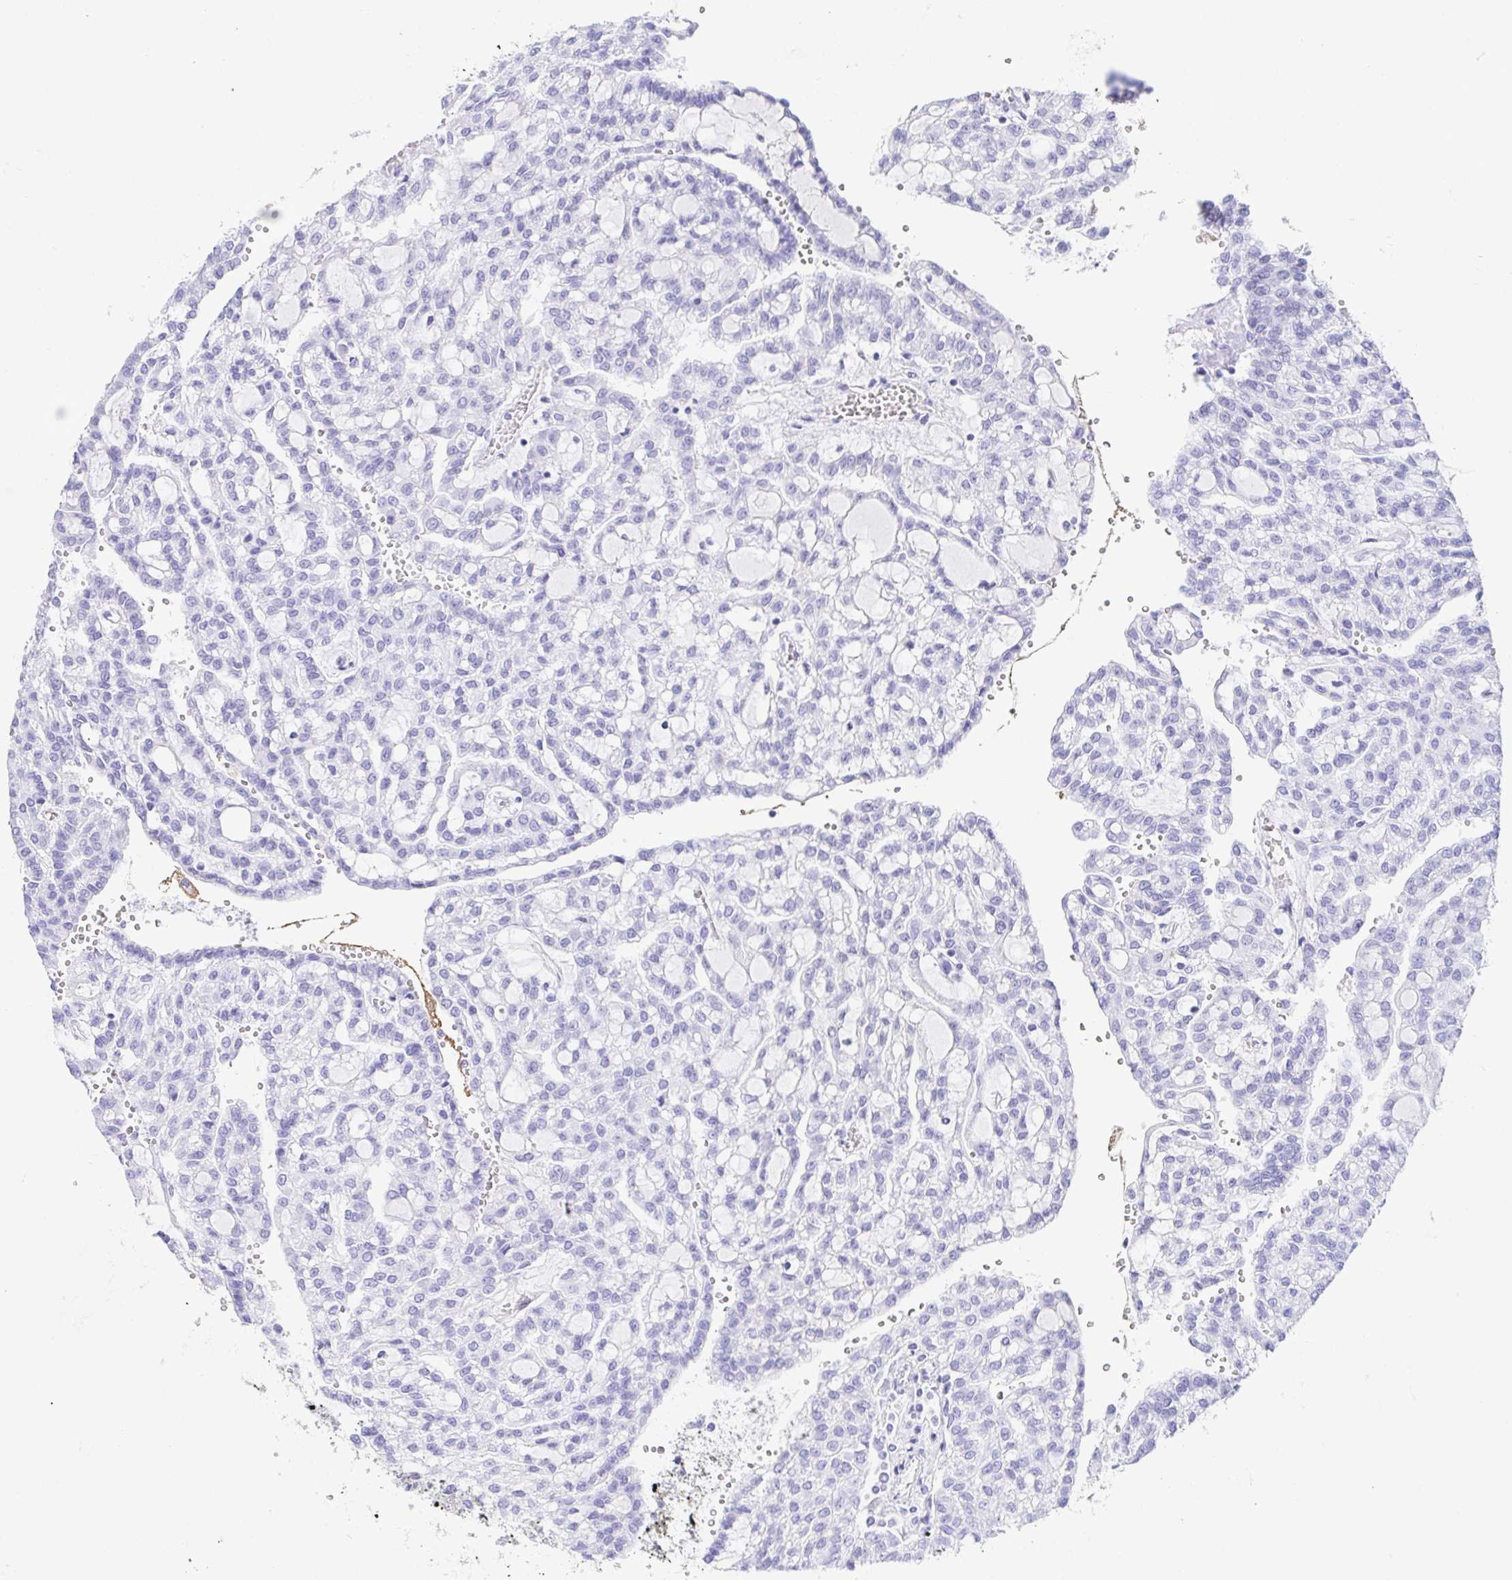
{"staining": {"intensity": "negative", "quantity": "none", "location": "none"}, "tissue": "renal cancer", "cell_type": "Tumor cells", "image_type": "cancer", "snomed": [{"axis": "morphology", "description": "Adenocarcinoma, NOS"}, {"axis": "topography", "description": "Kidney"}], "caption": "Tumor cells show no significant protein positivity in renal cancer (adenocarcinoma).", "gene": "GKN1", "patient": {"sex": "male", "age": 63}}